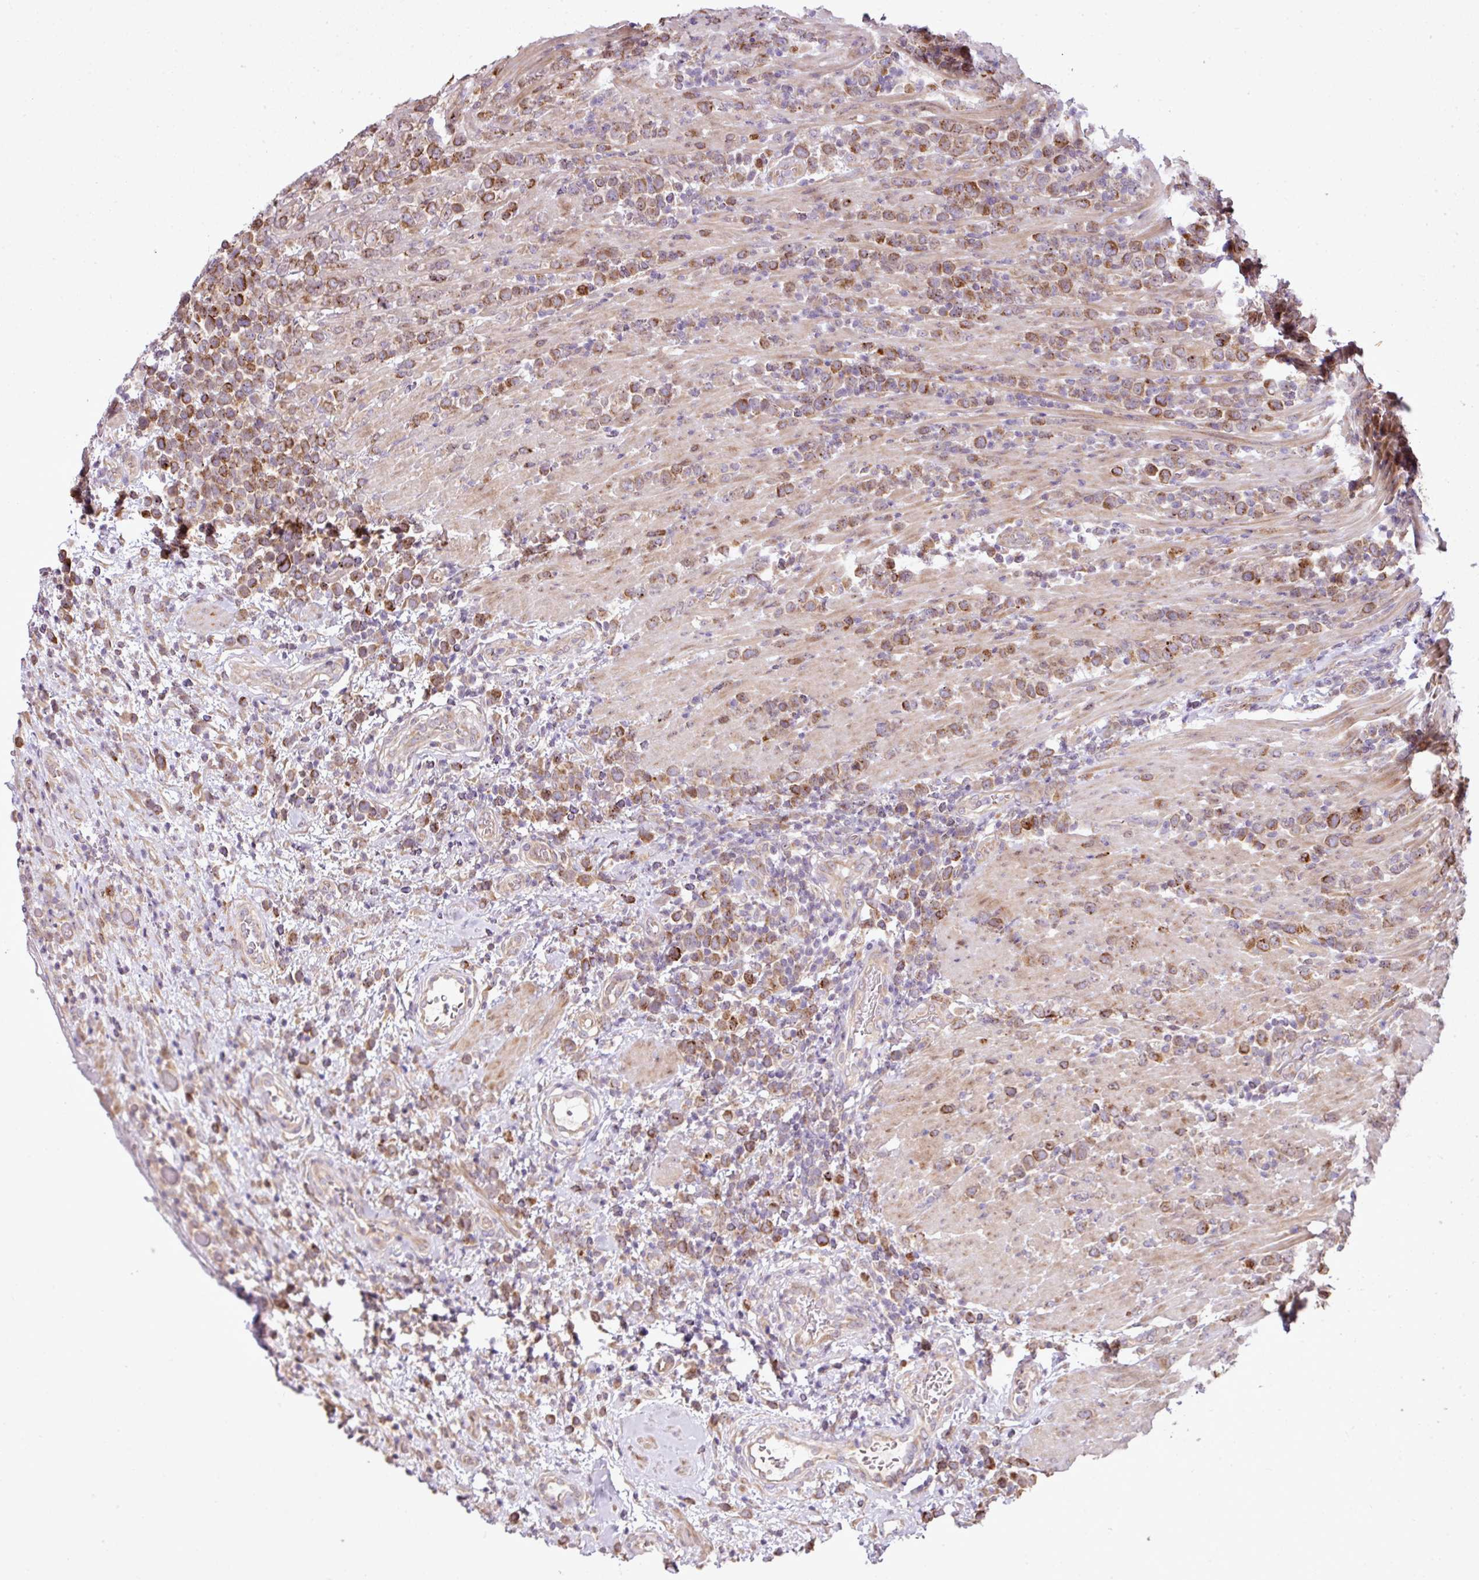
{"staining": {"intensity": "moderate", "quantity": ">75%", "location": "cytoplasmic/membranous"}, "tissue": "lymphoma", "cell_type": "Tumor cells", "image_type": "cancer", "snomed": [{"axis": "morphology", "description": "Malignant lymphoma, non-Hodgkin's type, High grade"}, {"axis": "topography", "description": "Soft tissue"}], "caption": "This photomicrograph displays malignant lymphoma, non-Hodgkin's type (high-grade) stained with IHC to label a protein in brown. The cytoplasmic/membranous of tumor cells show moderate positivity for the protein. Nuclei are counter-stained blue.", "gene": "COX18", "patient": {"sex": "female", "age": 56}}